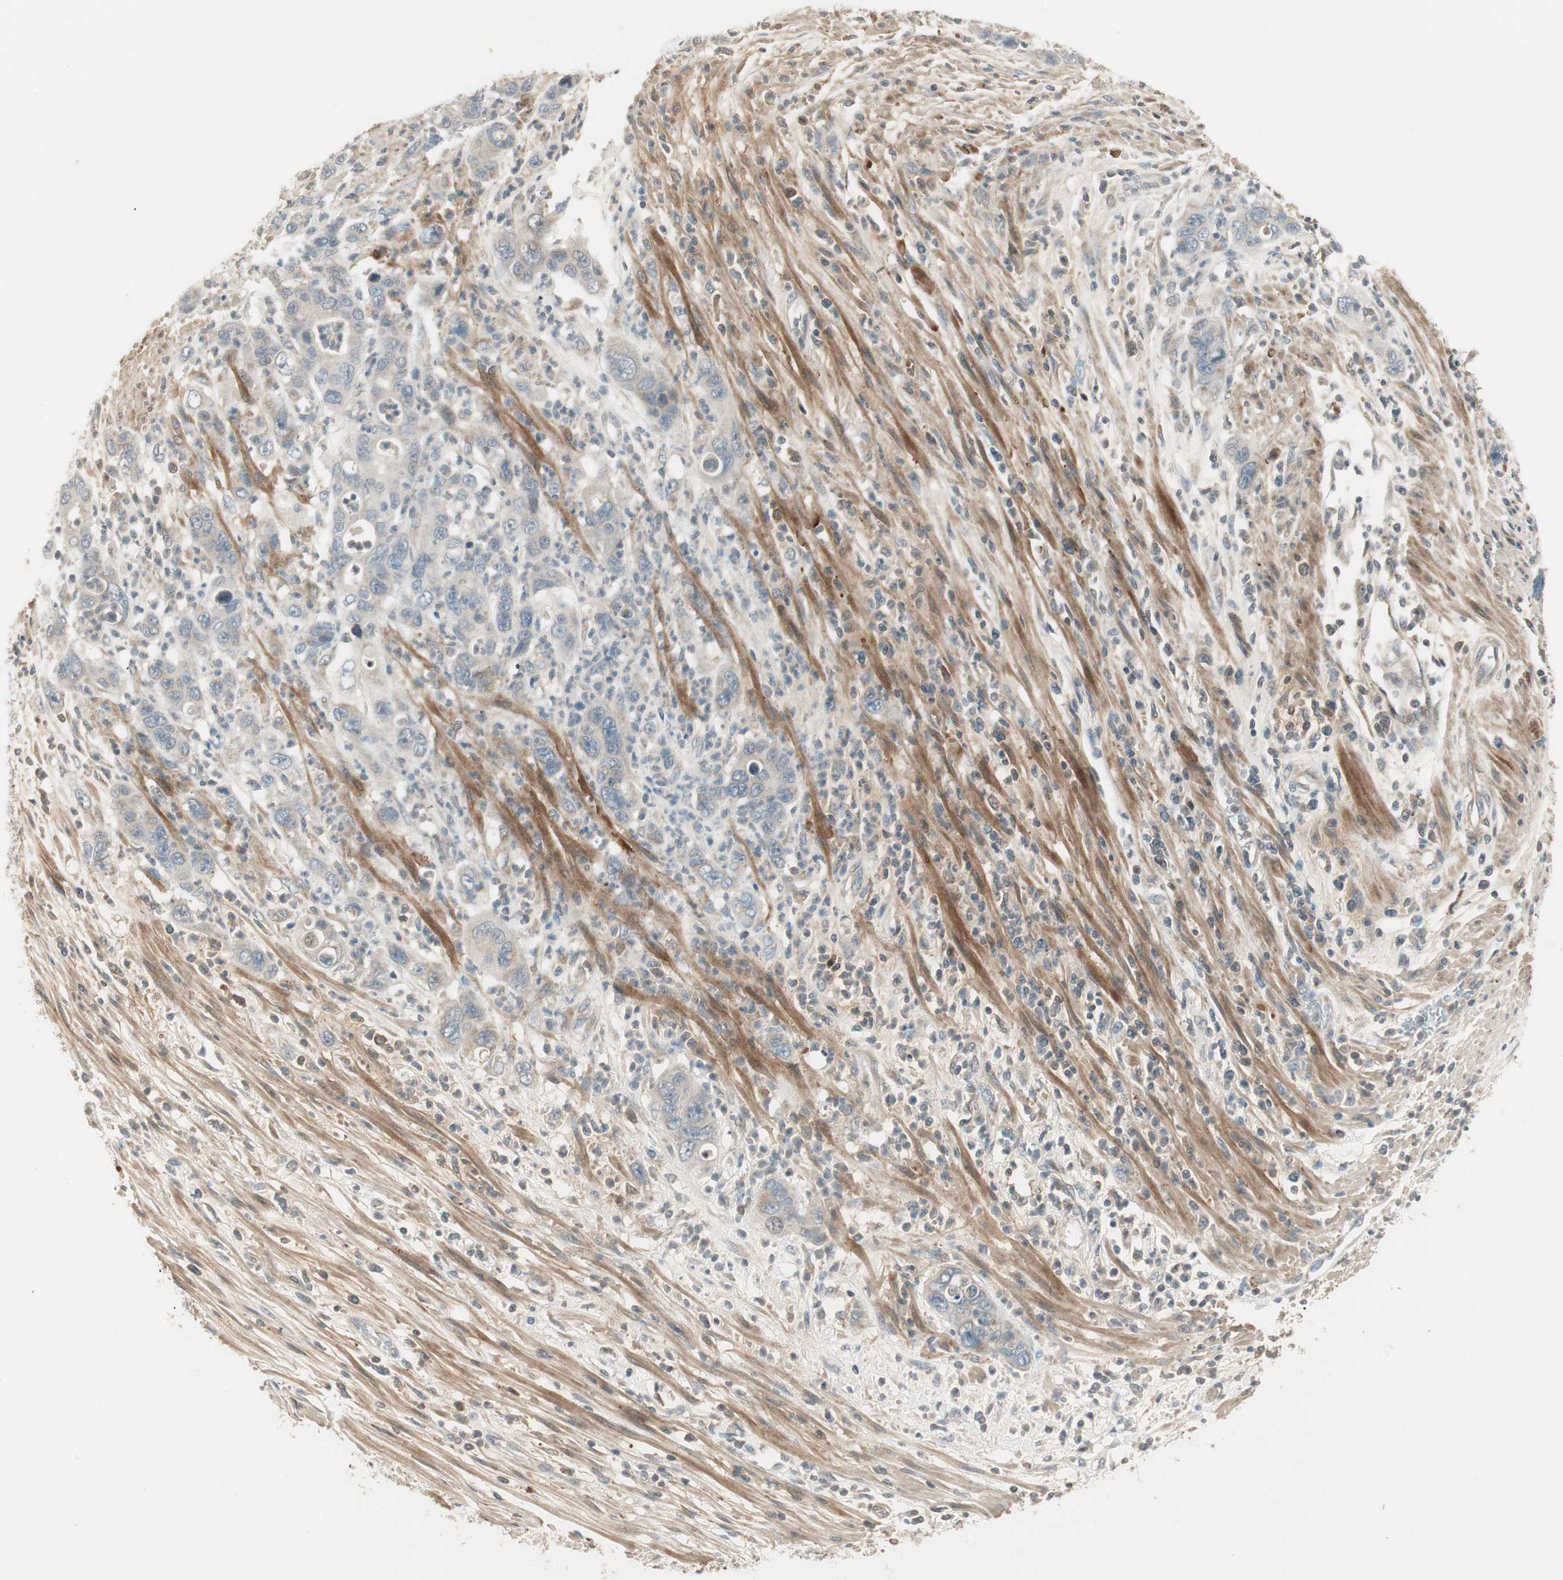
{"staining": {"intensity": "negative", "quantity": "none", "location": "none"}, "tissue": "pancreatic cancer", "cell_type": "Tumor cells", "image_type": "cancer", "snomed": [{"axis": "morphology", "description": "Adenocarcinoma, NOS"}, {"axis": "topography", "description": "Pancreas"}], "caption": "Tumor cells show no significant positivity in pancreatic adenocarcinoma.", "gene": "SFRP1", "patient": {"sex": "female", "age": 71}}